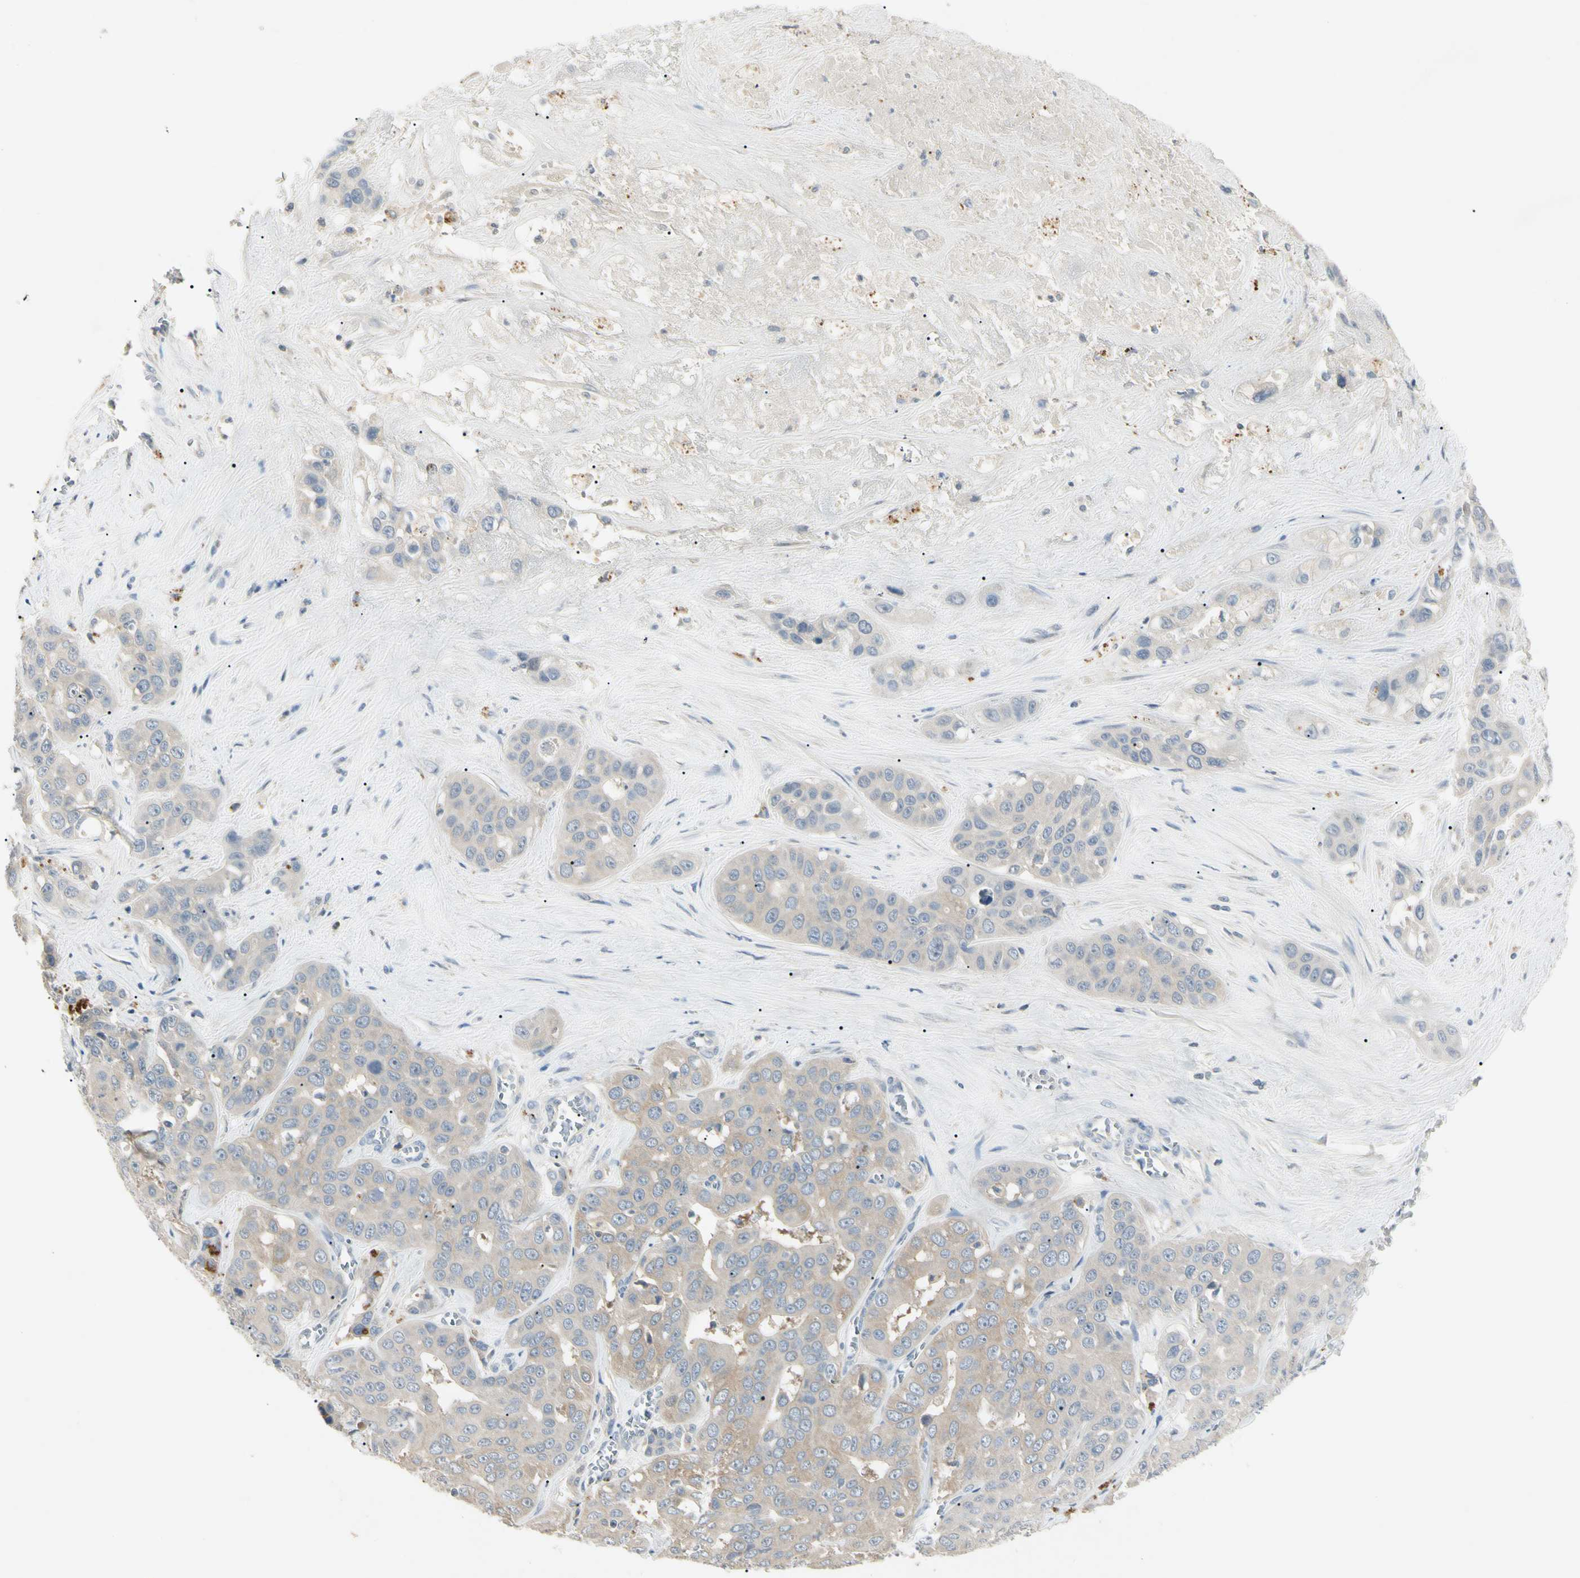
{"staining": {"intensity": "weak", "quantity": "25%-75%", "location": "cytoplasmic/membranous"}, "tissue": "liver cancer", "cell_type": "Tumor cells", "image_type": "cancer", "snomed": [{"axis": "morphology", "description": "Cholangiocarcinoma"}, {"axis": "topography", "description": "Liver"}], "caption": "Liver cholangiocarcinoma tissue demonstrates weak cytoplasmic/membranous staining in about 25%-75% of tumor cells, visualized by immunohistochemistry. (DAB (3,3'-diaminobenzidine) IHC with brightfield microscopy, high magnification).", "gene": "PRSS21", "patient": {"sex": "female", "age": 52}}